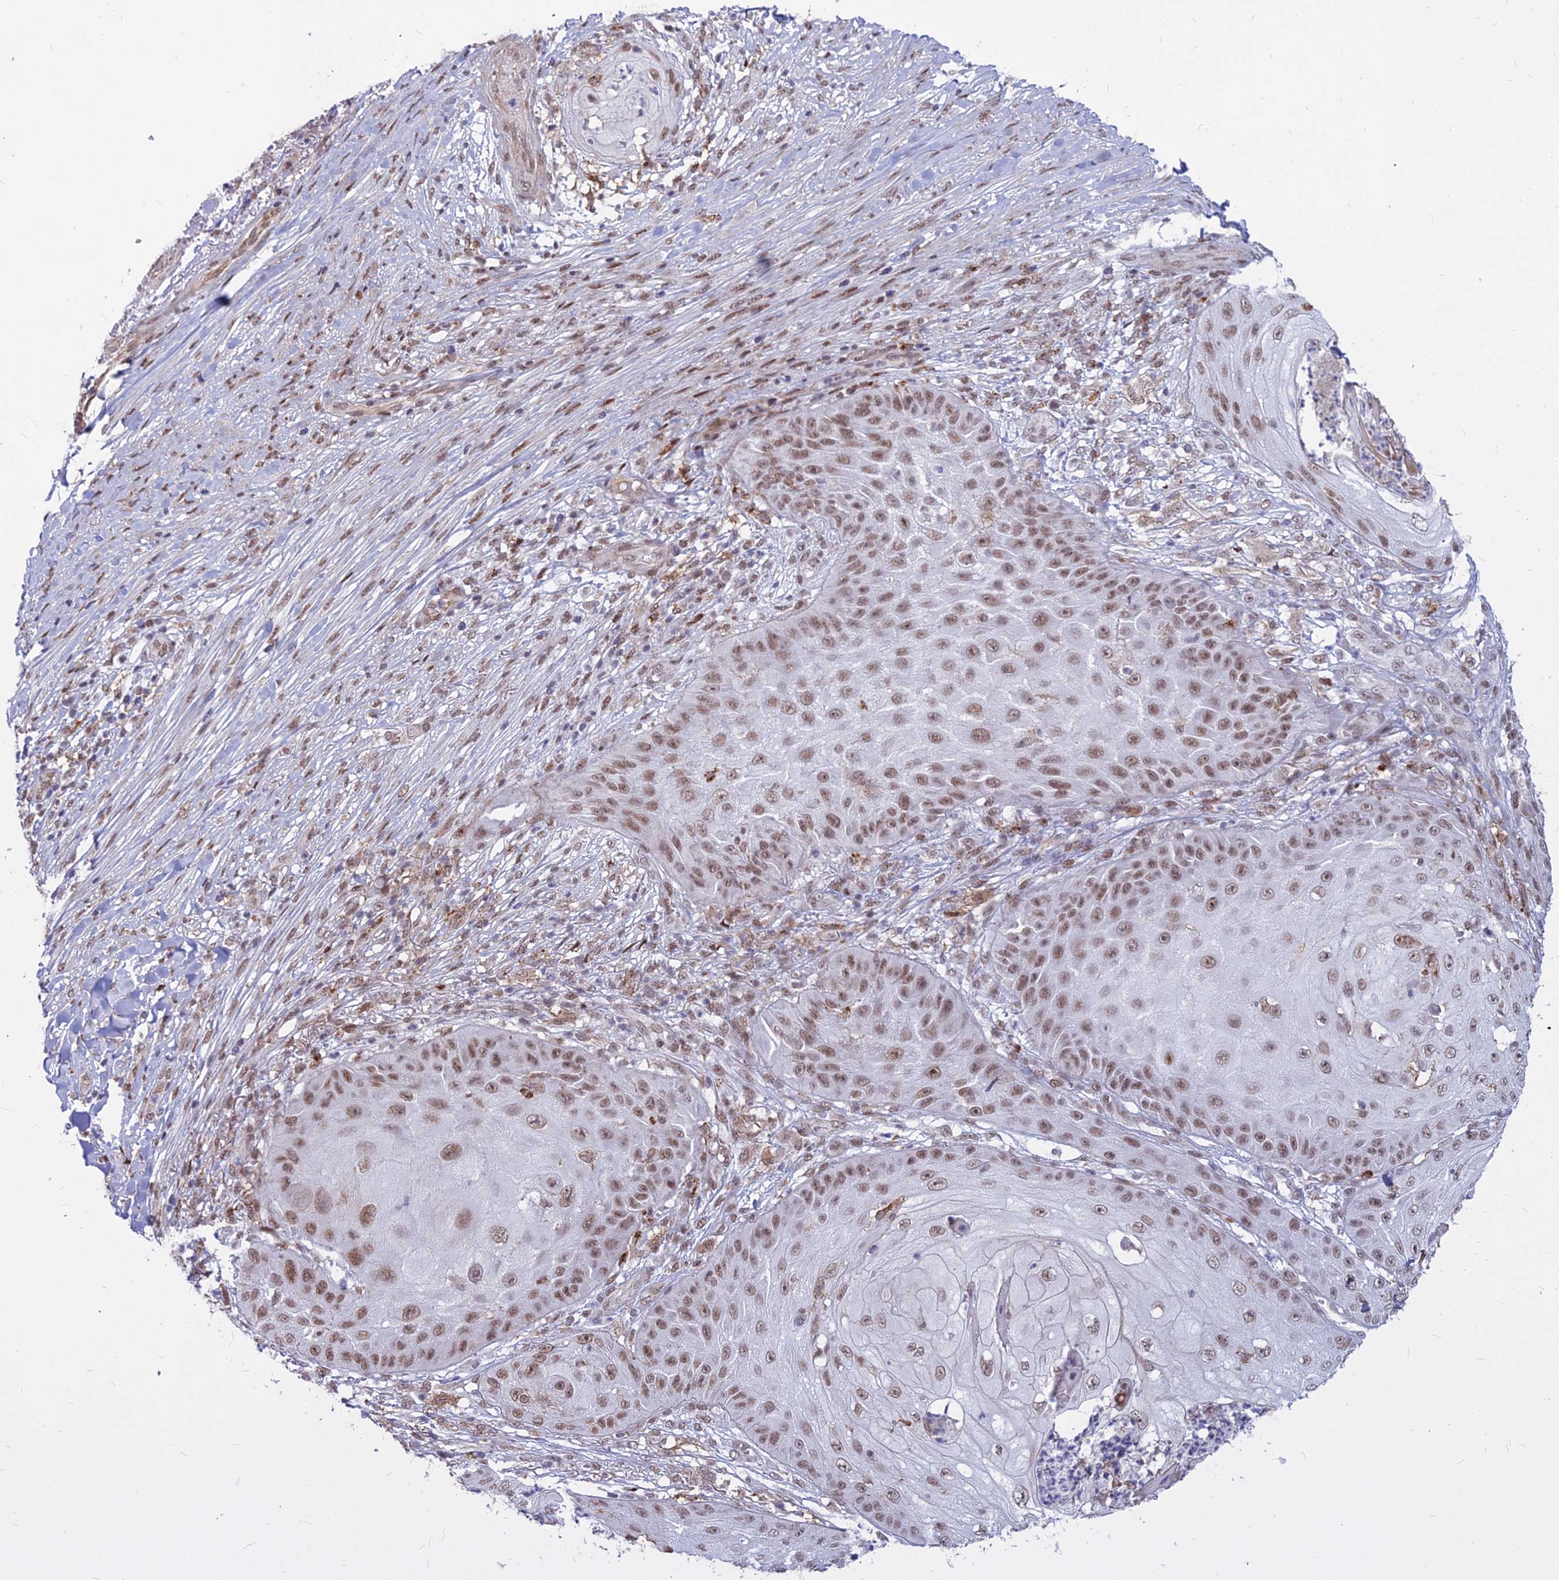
{"staining": {"intensity": "moderate", "quantity": ">75%", "location": "nuclear"}, "tissue": "skin cancer", "cell_type": "Tumor cells", "image_type": "cancer", "snomed": [{"axis": "morphology", "description": "Squamous cell carcinoma, NOS"}, {"axis": "topography", "description": "Skin"}], "caption": "Skin squamous cell carcinoma stained with DAB (3,3'-diaminobenzidine) immunohistochemistry (IHC) shows medium levels of moderate nuclear expression in approximately >75% of tumor cells. (IHC, brightfield microscopy, high magnification).", "gene": "ALG10", "patient": {"sex": "male", "age": 70}}